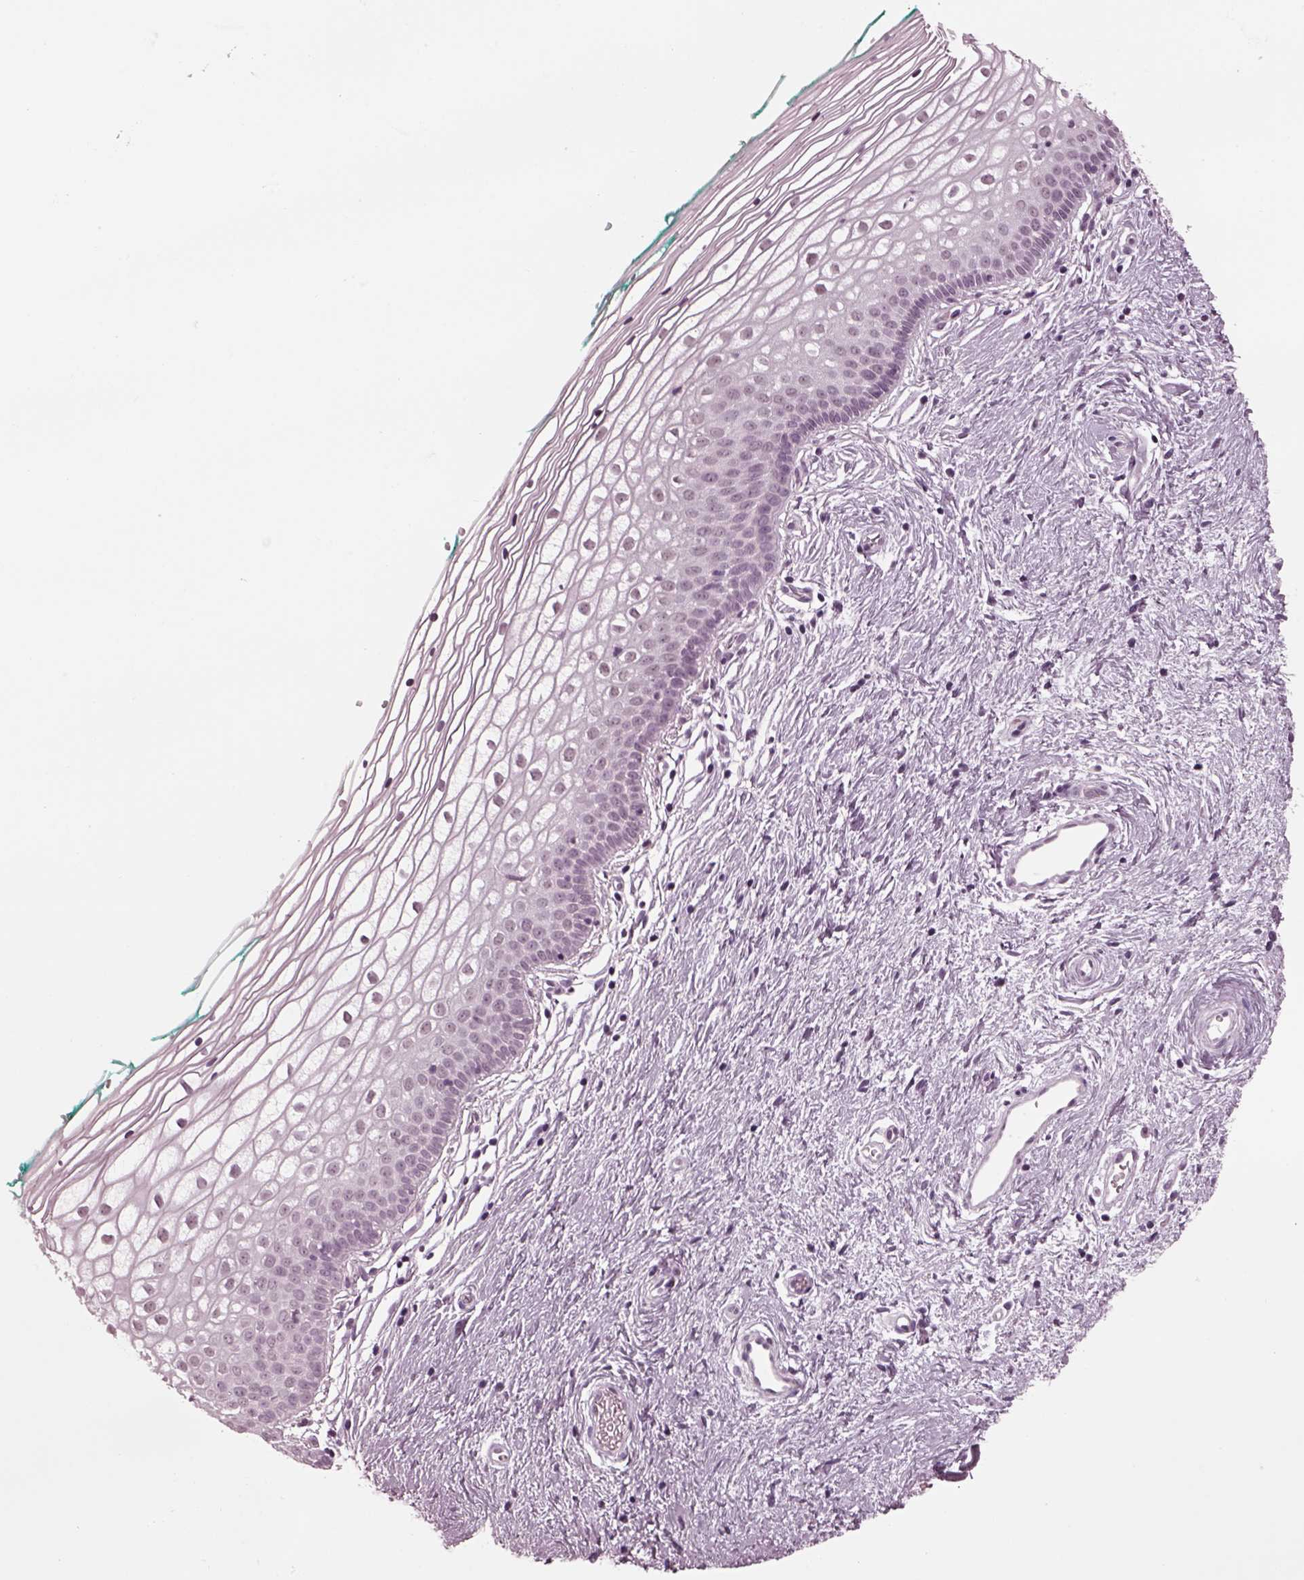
{"staining": {"intensity": "negative", "quantity": "none", "location": "none"}, "tissue": "vagina", "cell_type": "Squamous epithelial cells", "image_type": "normal", "snomed": [{"axis": "morphology", "description": "Normal tissue, NOS"}, {"axis": "topography", "description": "Vagina"}], "caption": "Immunohistochemical staining of normal vagina reveals no significant positivity in squamous epithelial cells.", "gene": "RUVBL2", "patient": {"sex": "female", "age": 36}}